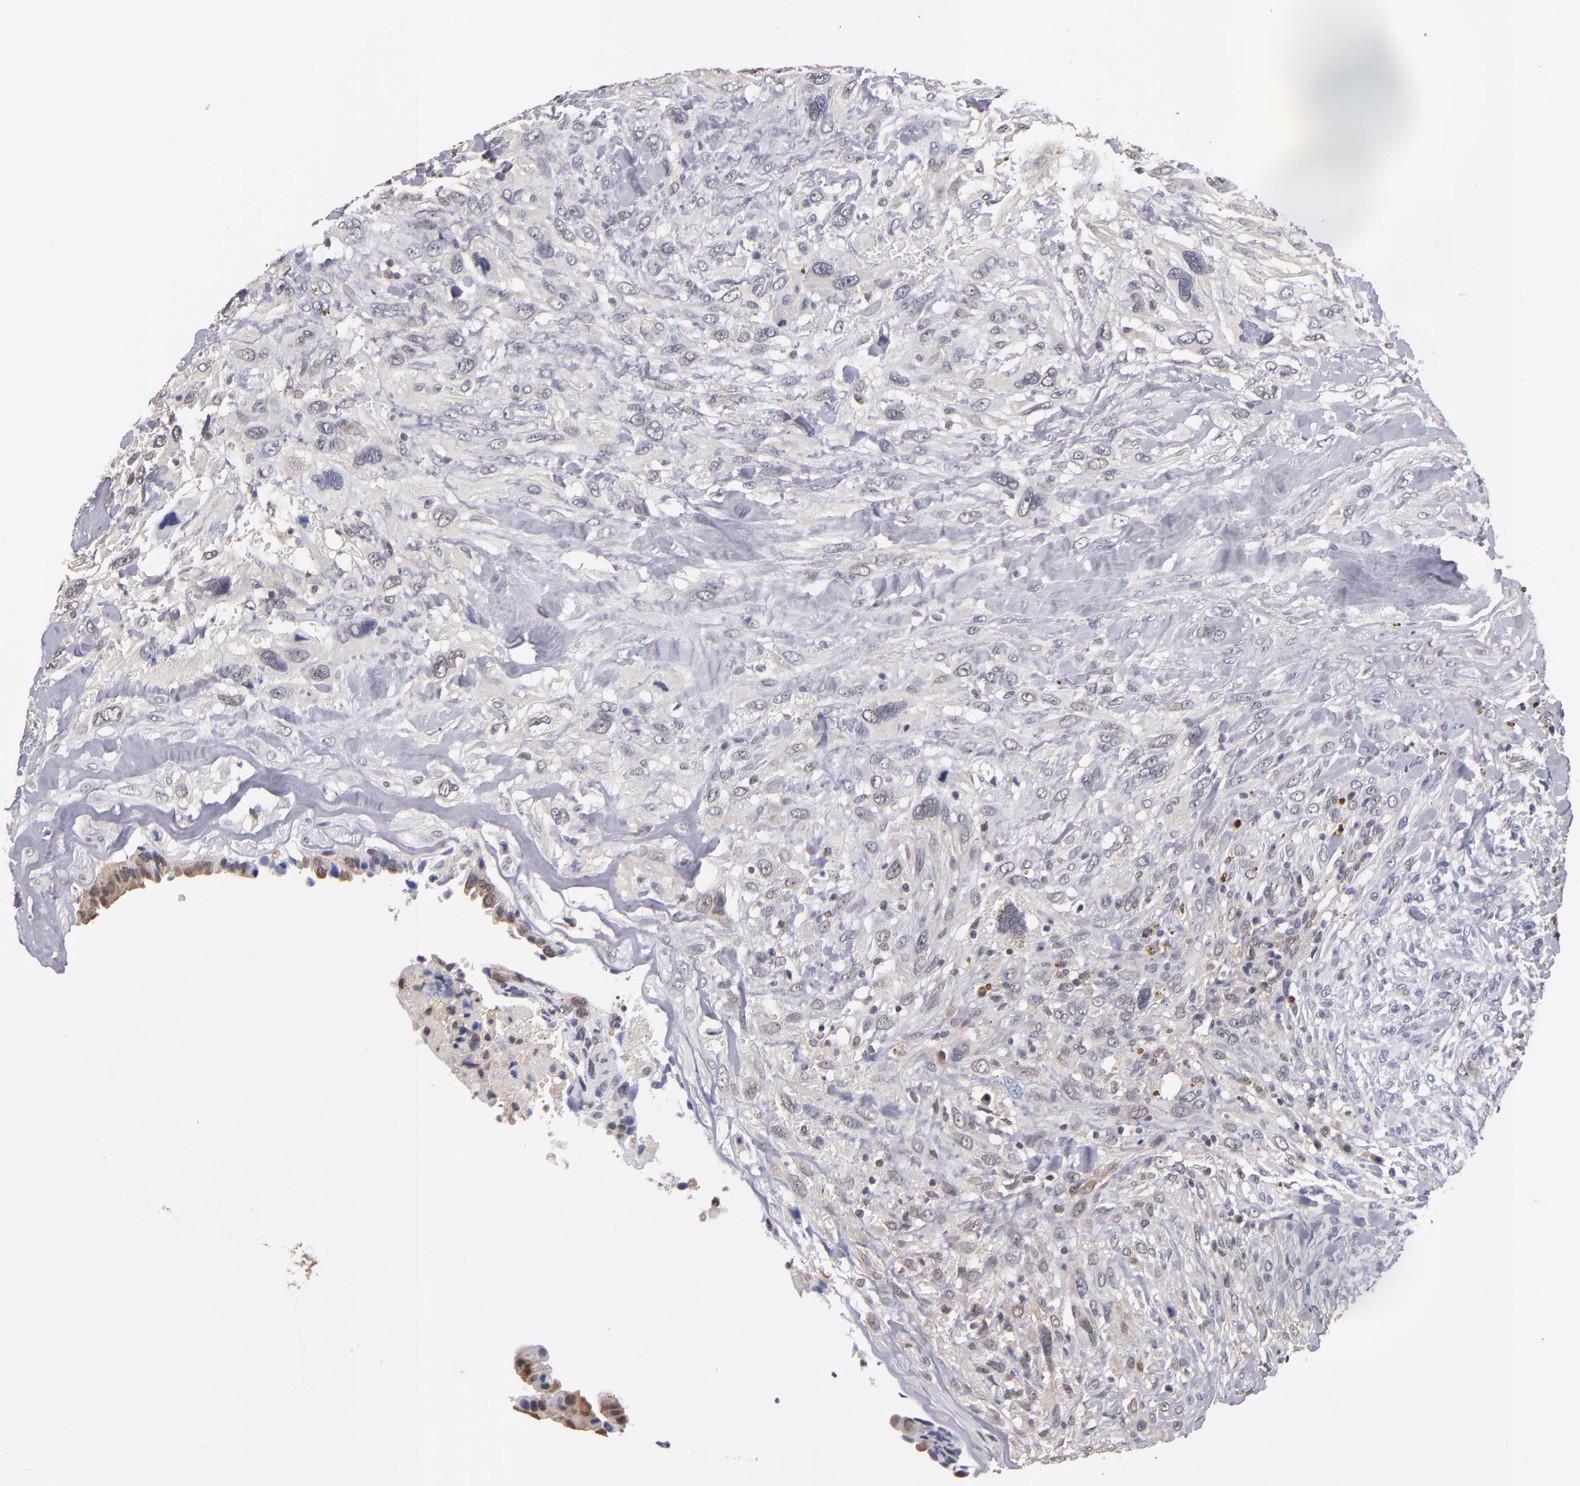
{"staining": {"intensity": "weak", "quantity": "25%-75%", "location": "cytoplasmic/membranous,nuclear"}, "tissue": "breast cancer", "cell_type": "Tumor cells", "image_type": "cancer", "snomed": [{"axis": "morphology", "description": "Neoplasm, malignant, NOS"}, {"axis": "topography", "description": "Breast"}], "caption": "Malignant neoplasm (breast) stained with a brown dye shows weak cytoplasmic/membranous and nuclear positive staining in about 25%-75% of tumor cells.", "gene": "PSMD10", "patient": {"sex": "female", "age": 50}}